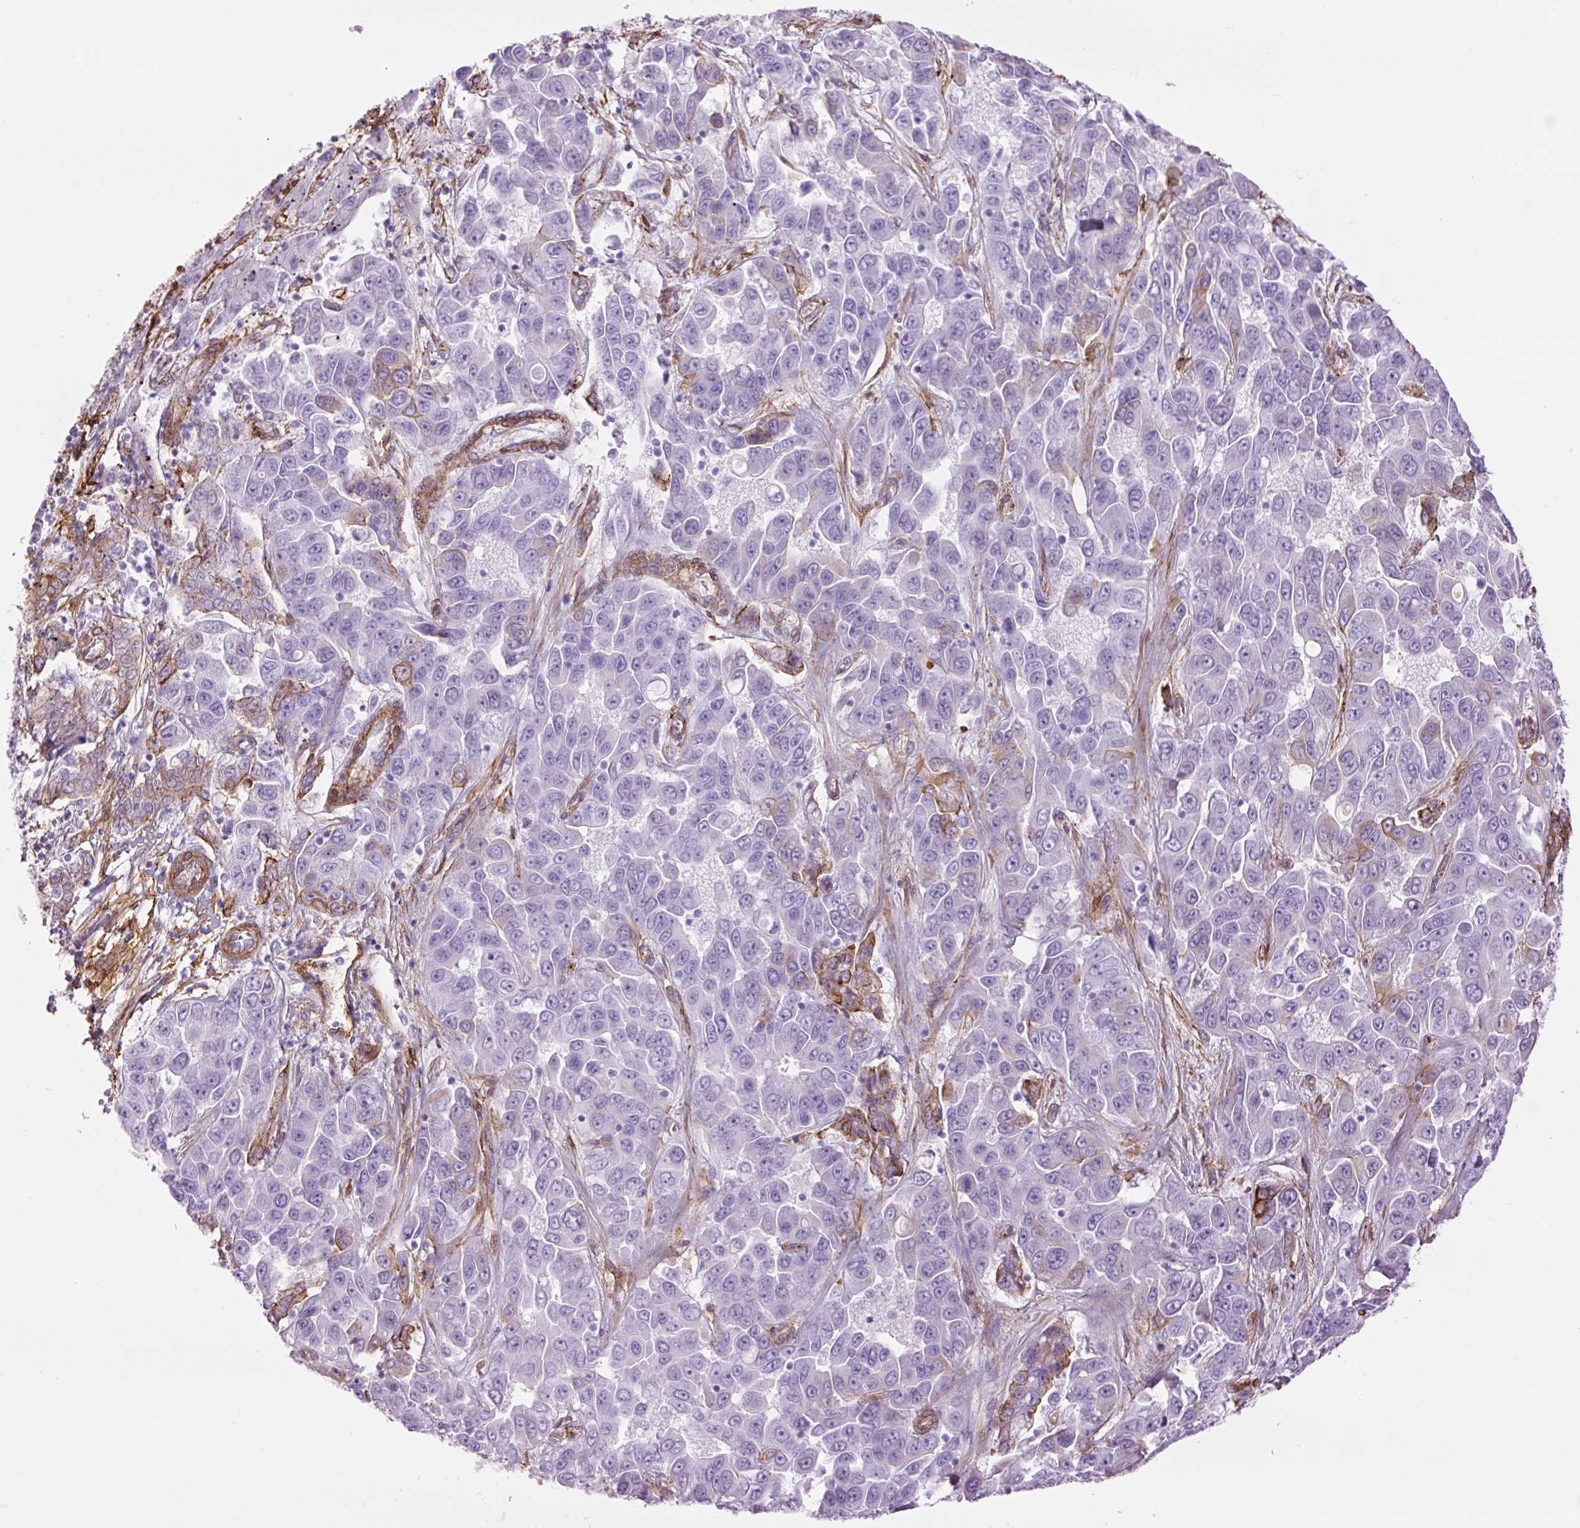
{"staining": {"intensity": "moderate", "quantity": "<25%", "location": "cytoplasmic/membranous"}, "tissue": "liver cancer", "cell_type": "Tumor cells", "image_type": "cancer", "snomed": [{"axis": "morphology", "description": "Cholangiocarcinoma"}, {"axis": "topography", "description": "Liver"}], "caption": "Immunohistochemistry (DAB) staining of human liver cholangiocarcinoma reveals moderate cytoplasmic/membranous protein positivity in about <25% of tumor cells.", "gene": "CAV1", "patient": {"sex": "female", "age": 52}}